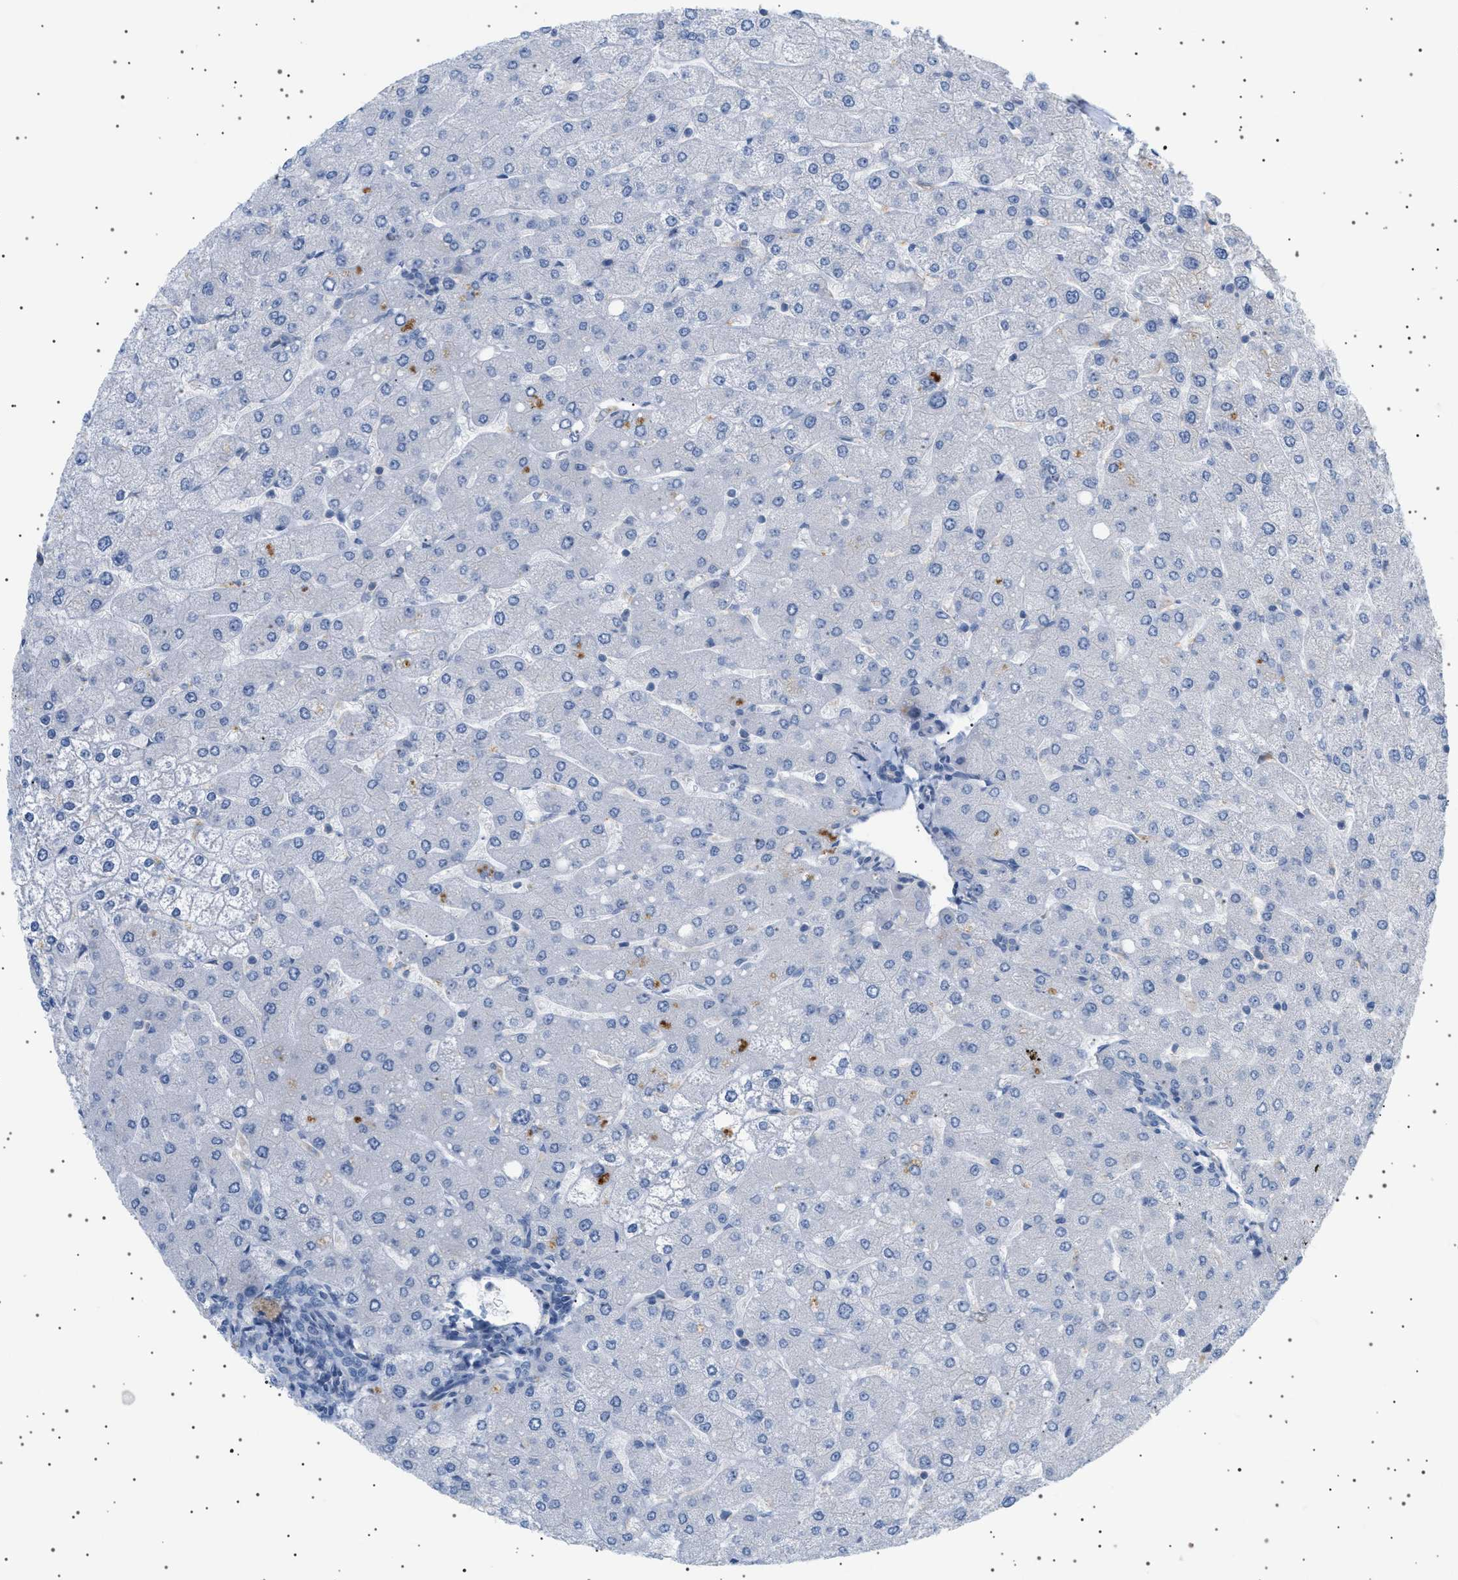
{"staining": {"intensity": "negative", "quantity": "none", "location": "none"}, "tissue": "liver", "cell_type": "Cholangiocytes", "image_type": "normal", "snomed": [{"axis": "morphology", "description": "Normal tissue, NOS"}, {"axis": "topography", "description": "Liver"}], "caption": "Human liver stained for a protein using immunohistochemistry shows no positivity in cholangiocytes.", "gene": "ADCY10", "patient": {"sex": "male", "age": 55}}